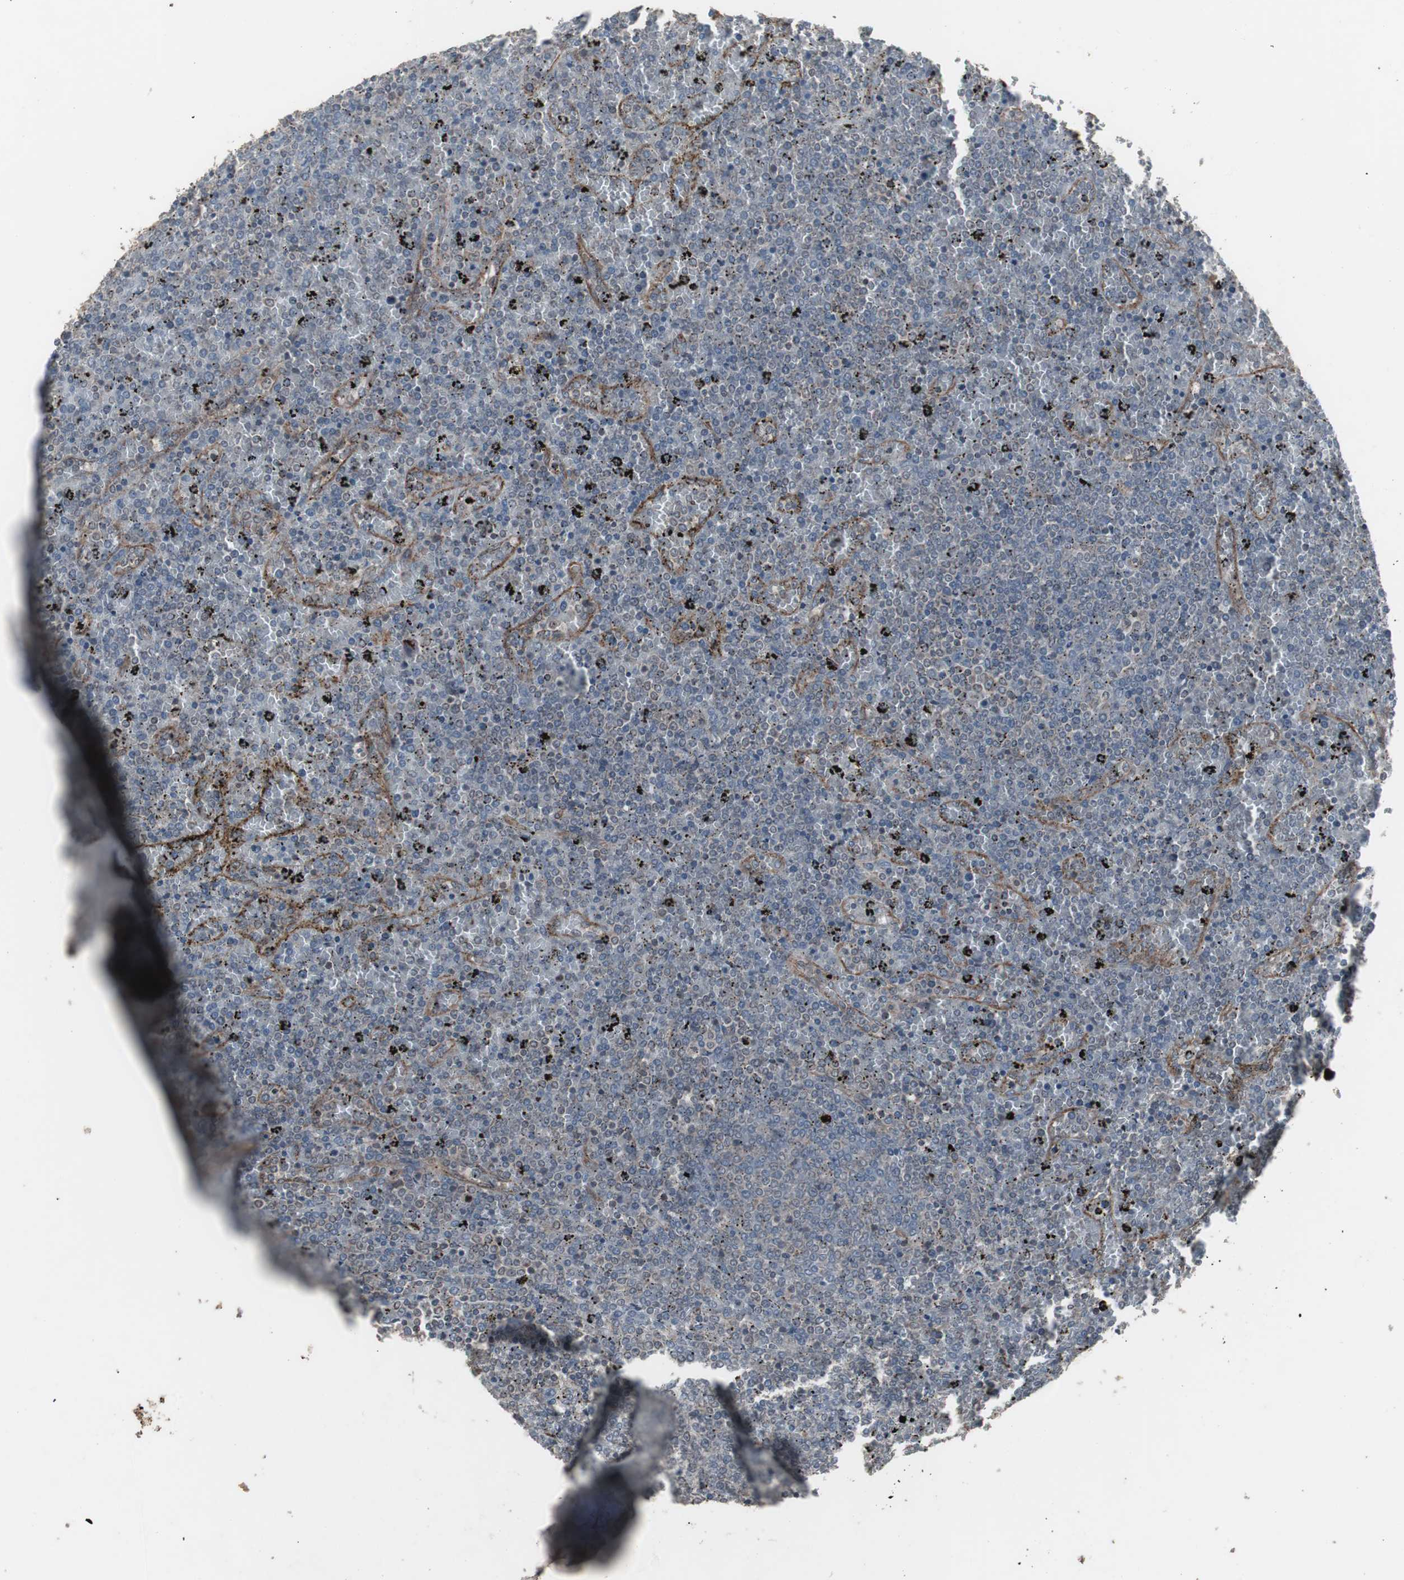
{"staining": {"intensity": "negative", "quantity": "none", "location": "none"}, "tissue": "lymphoma", "cell_type": "Tumor cells", "image_type": "cancer", "snomed": [{"axis": "morphology", "description": "Malignant lymphoma, non-Hodgkin's type, Low grade"}, {"axis": "topography", "description": "Spleen"}], "caption": "Human lymphoma stained for a protein using immunohistochemistry reveals no expression in tumor cells.", "gene": "SSTR2", "patient": {"sex": "female", "age": 77}}